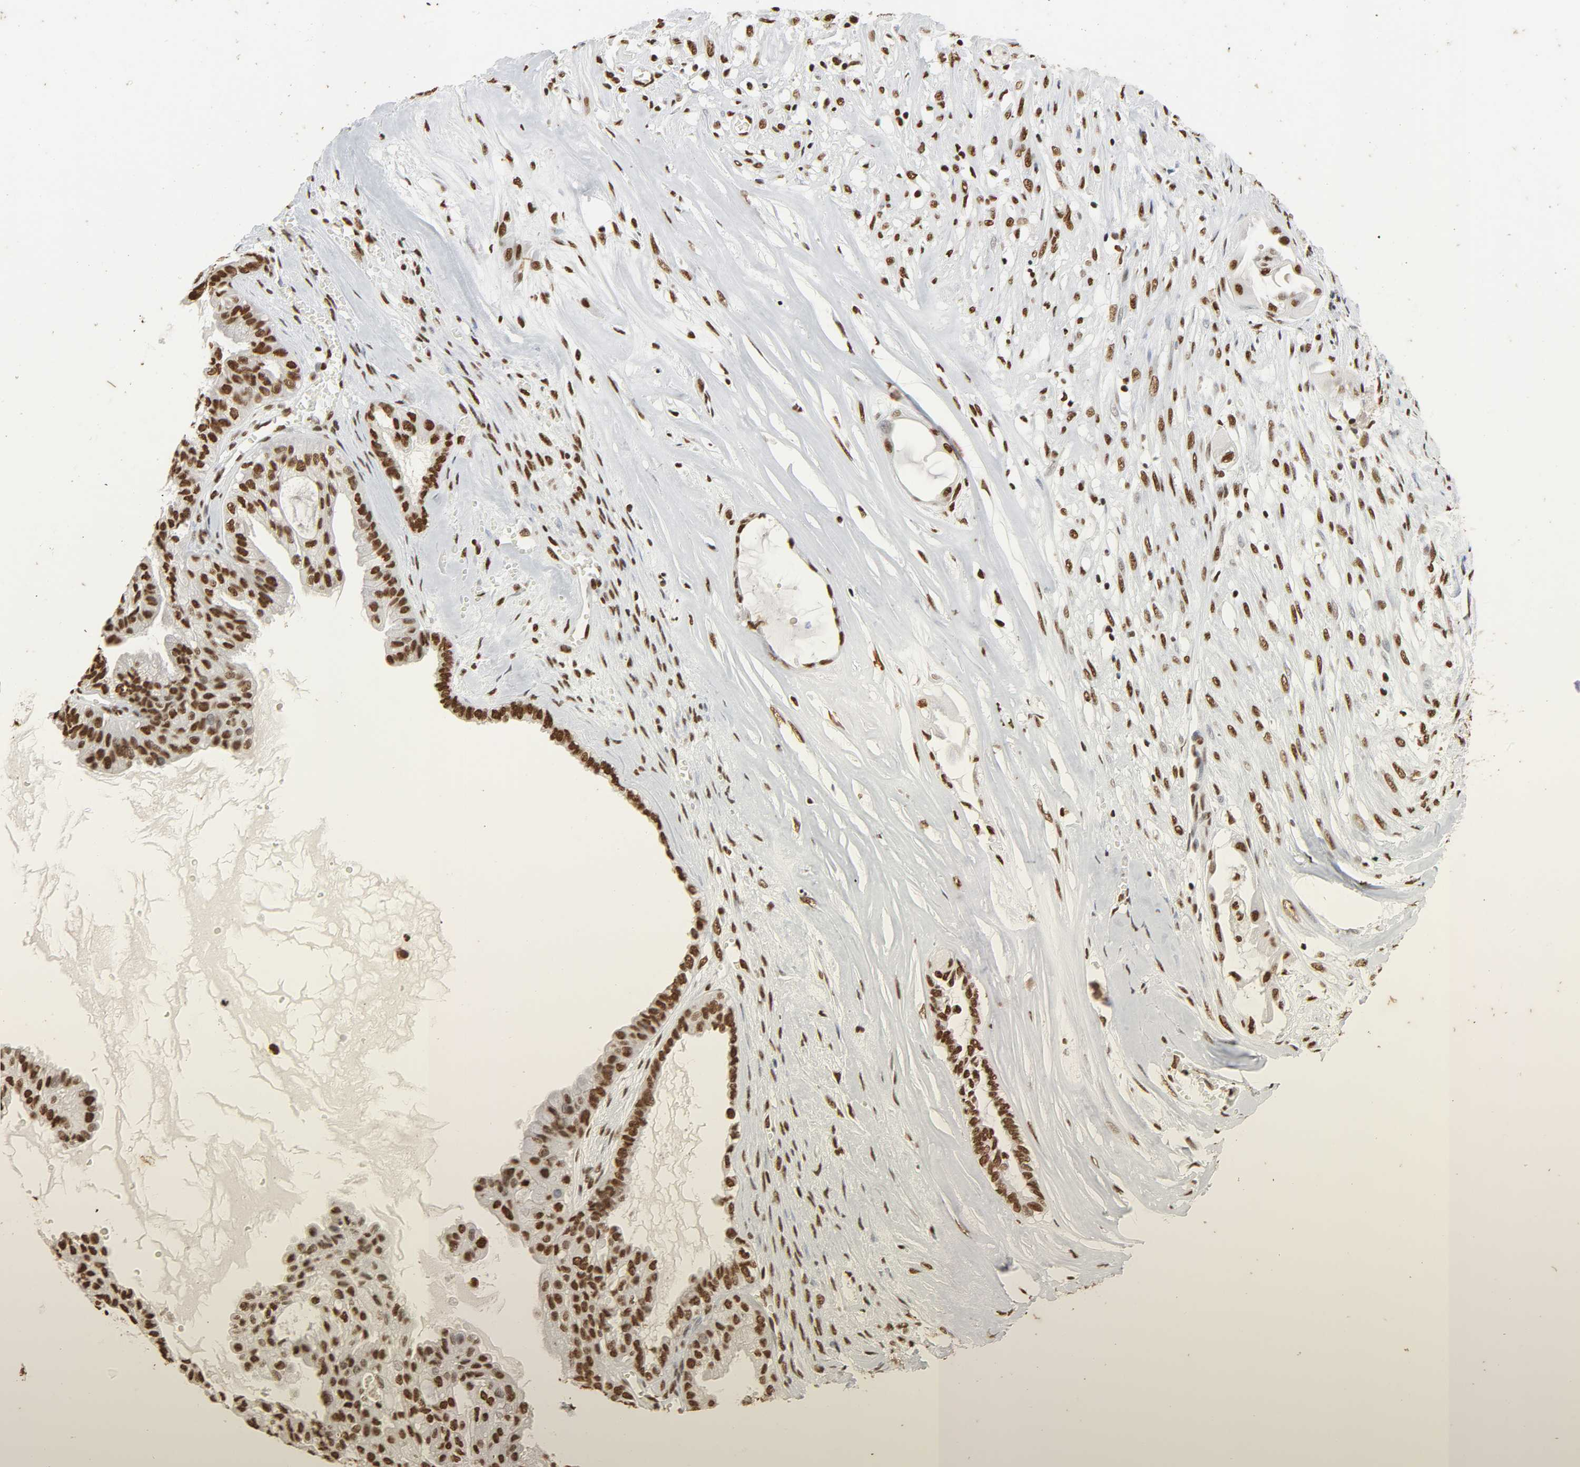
{"staining": {"intensity": "strong", "quantity": ">75%", "location": "nuclear"}, "tissue": "ovarian cancer", "cell_type": "Tumor cells", "image_type": "cancer", "snomed": [{"axis": "morphology", "description": "Carcinoma, NOS"}, {"axis": "morphology", "description": "Carcinoma, endometroid"}, {"axis": "topography", "description": "Ovary"}], "caption": "Ovarian cancer stained with DAB (3,3'-diaminobenzidine) immunohistochemistry (IHC) reveals high levels of strong nuclear positivity in about >75% of tumor cells.", "gene": "HNRNPC", "patient": {"sex": "female", "age": 50}}